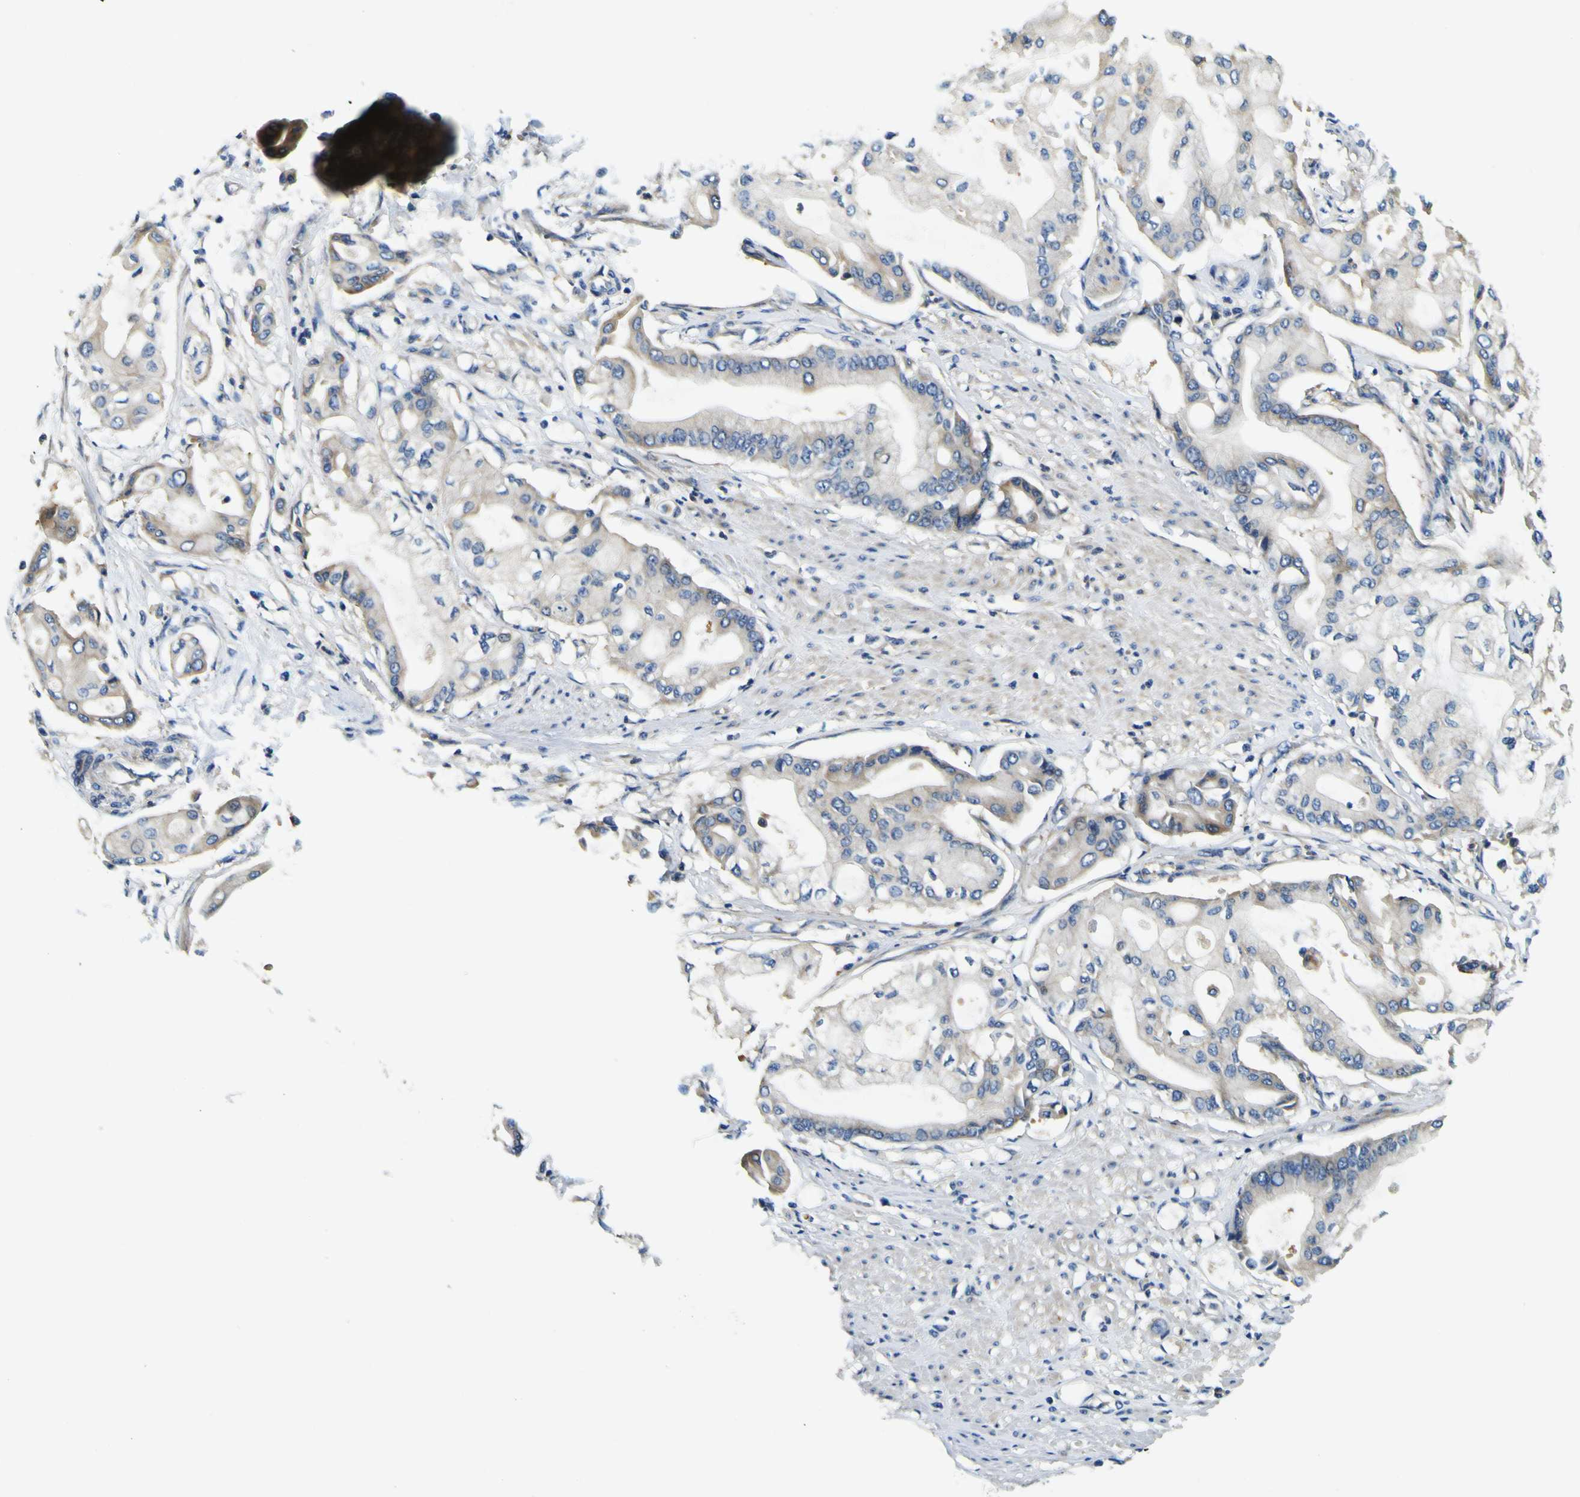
{"staining": {"intensity": "moderate", "quantity": "<25%", "location": "cytoplasmic/membranous"}, "tissue": "pancreatic cancer", "cell_type": "Tumor cells", "image_type": "cancer", "snomed": [{"axis": "morphology", "description": "Adenocarcinoma, NOS"}, {"axis": "morphology", "description": "Adenocarcinoma, metastatic, NOS"}, {"axis": "topography", "description": "Lymph node"}, {"axis": "topography", "description": "Pancreas"}, {"axis": "topography", "description": "Duodenum"}], "caption": "Tumor cells demonstrate low levels of moderate cytoplasmic/membranous expression in approximately <25% of cells in pancreatic cancer. (IHC, brightfield microscopy, high magnification).", "gene": "CLSTN1", "patient": {"sex": "female", "age": 64}}